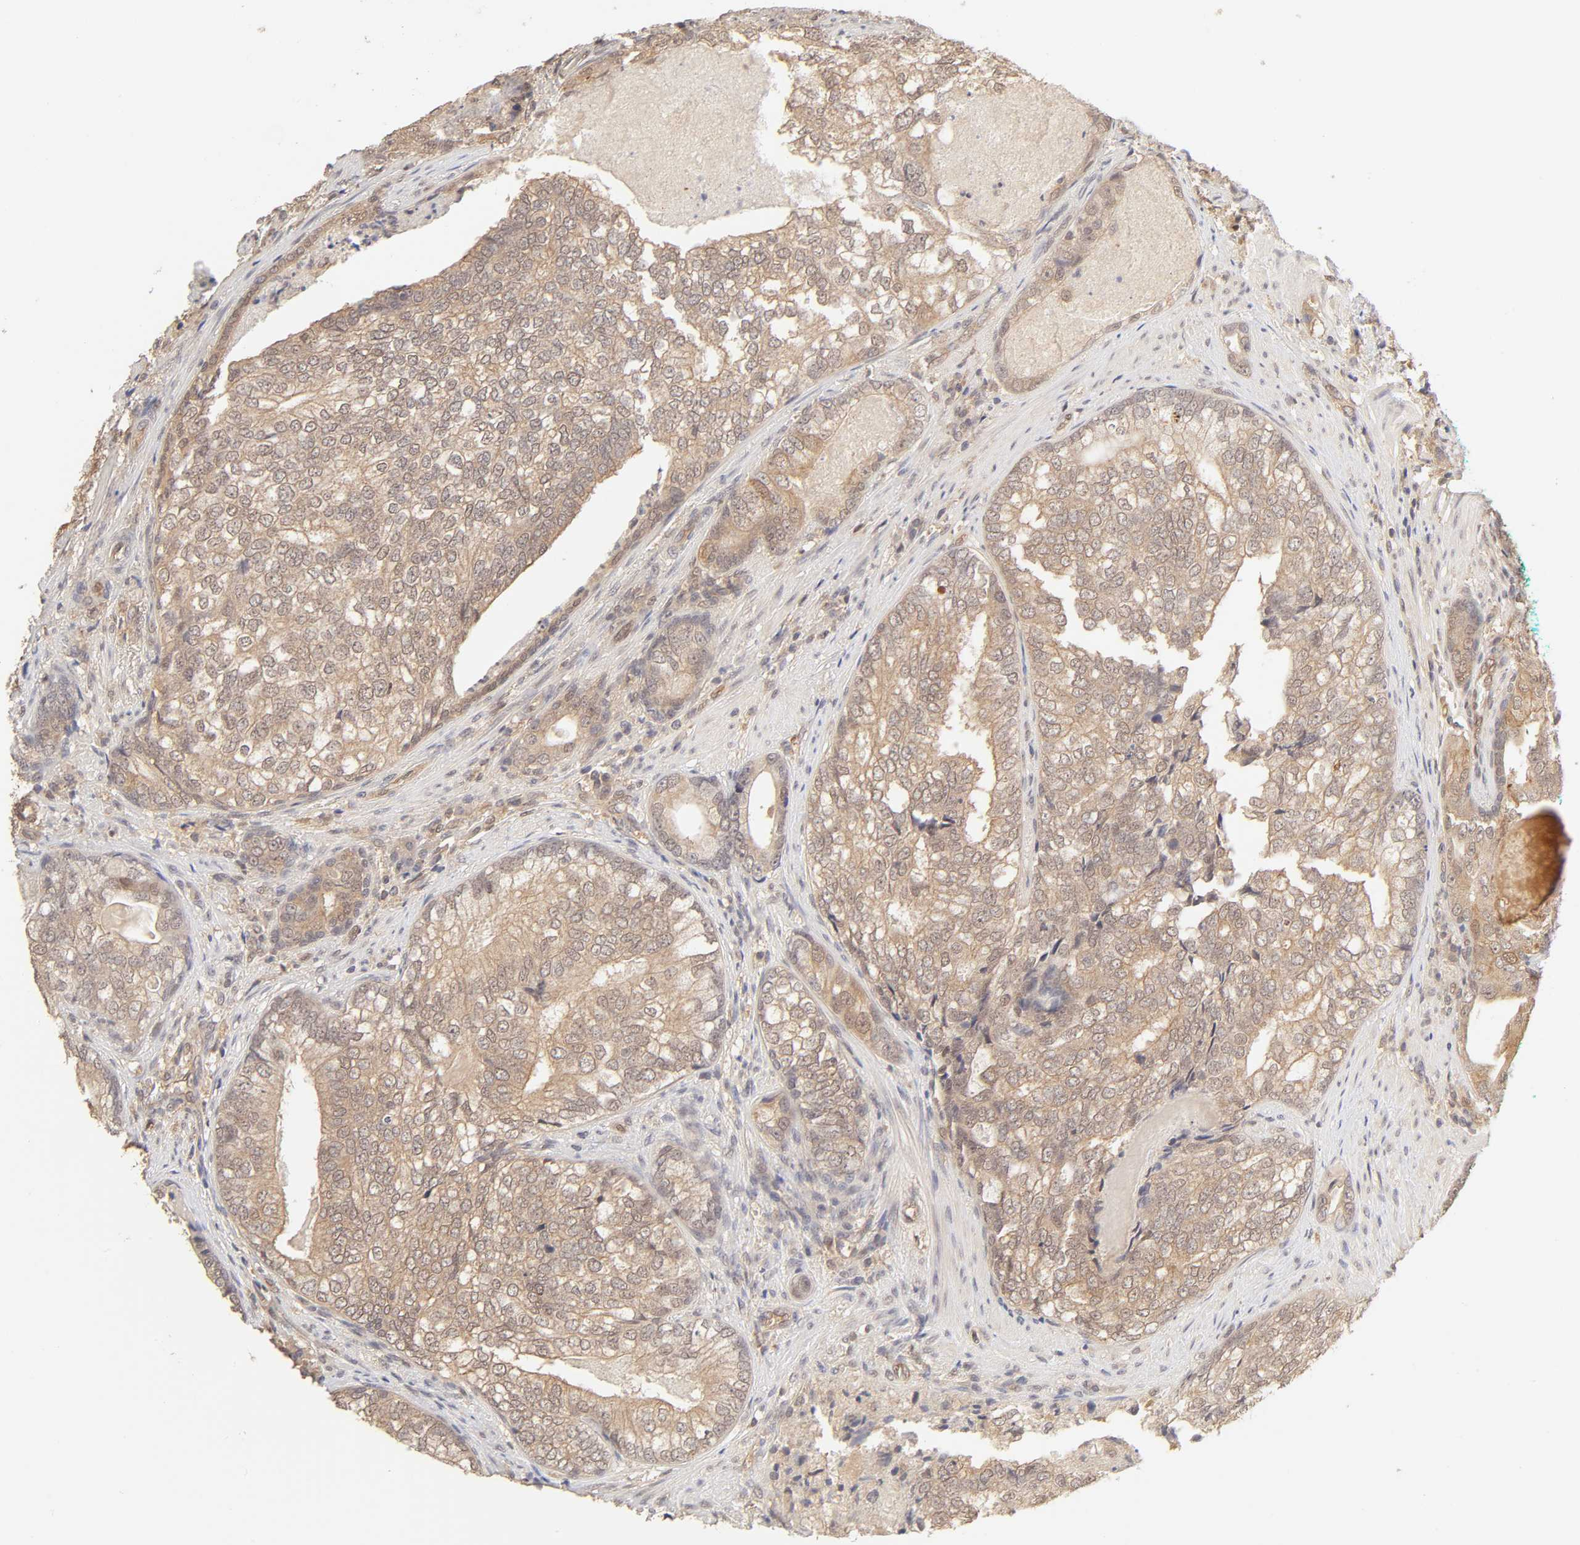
{"staining": {"intensity": "moderate", "quantity": ">75%", "location": "cytoplasmic/membranous"}, "tissue": "prostate cancer", "cell_type": "Tumor cells", "image_type": "cancer", "snomed": [{"axis": "morphology", "description": "Adenocarcinoma, High grade"}, {"axis": "topography", "description": "Prostate"}], "caption": "DAB immunohistochemical staining of prostate cancer (adenocarcinoma (high-grade)) shows moderate cytoplasmic/membranous protein staining in approximately >75% of tumor cells.", "gene": "MAPK1", "patient": {"sex": "male", "age": 66}}